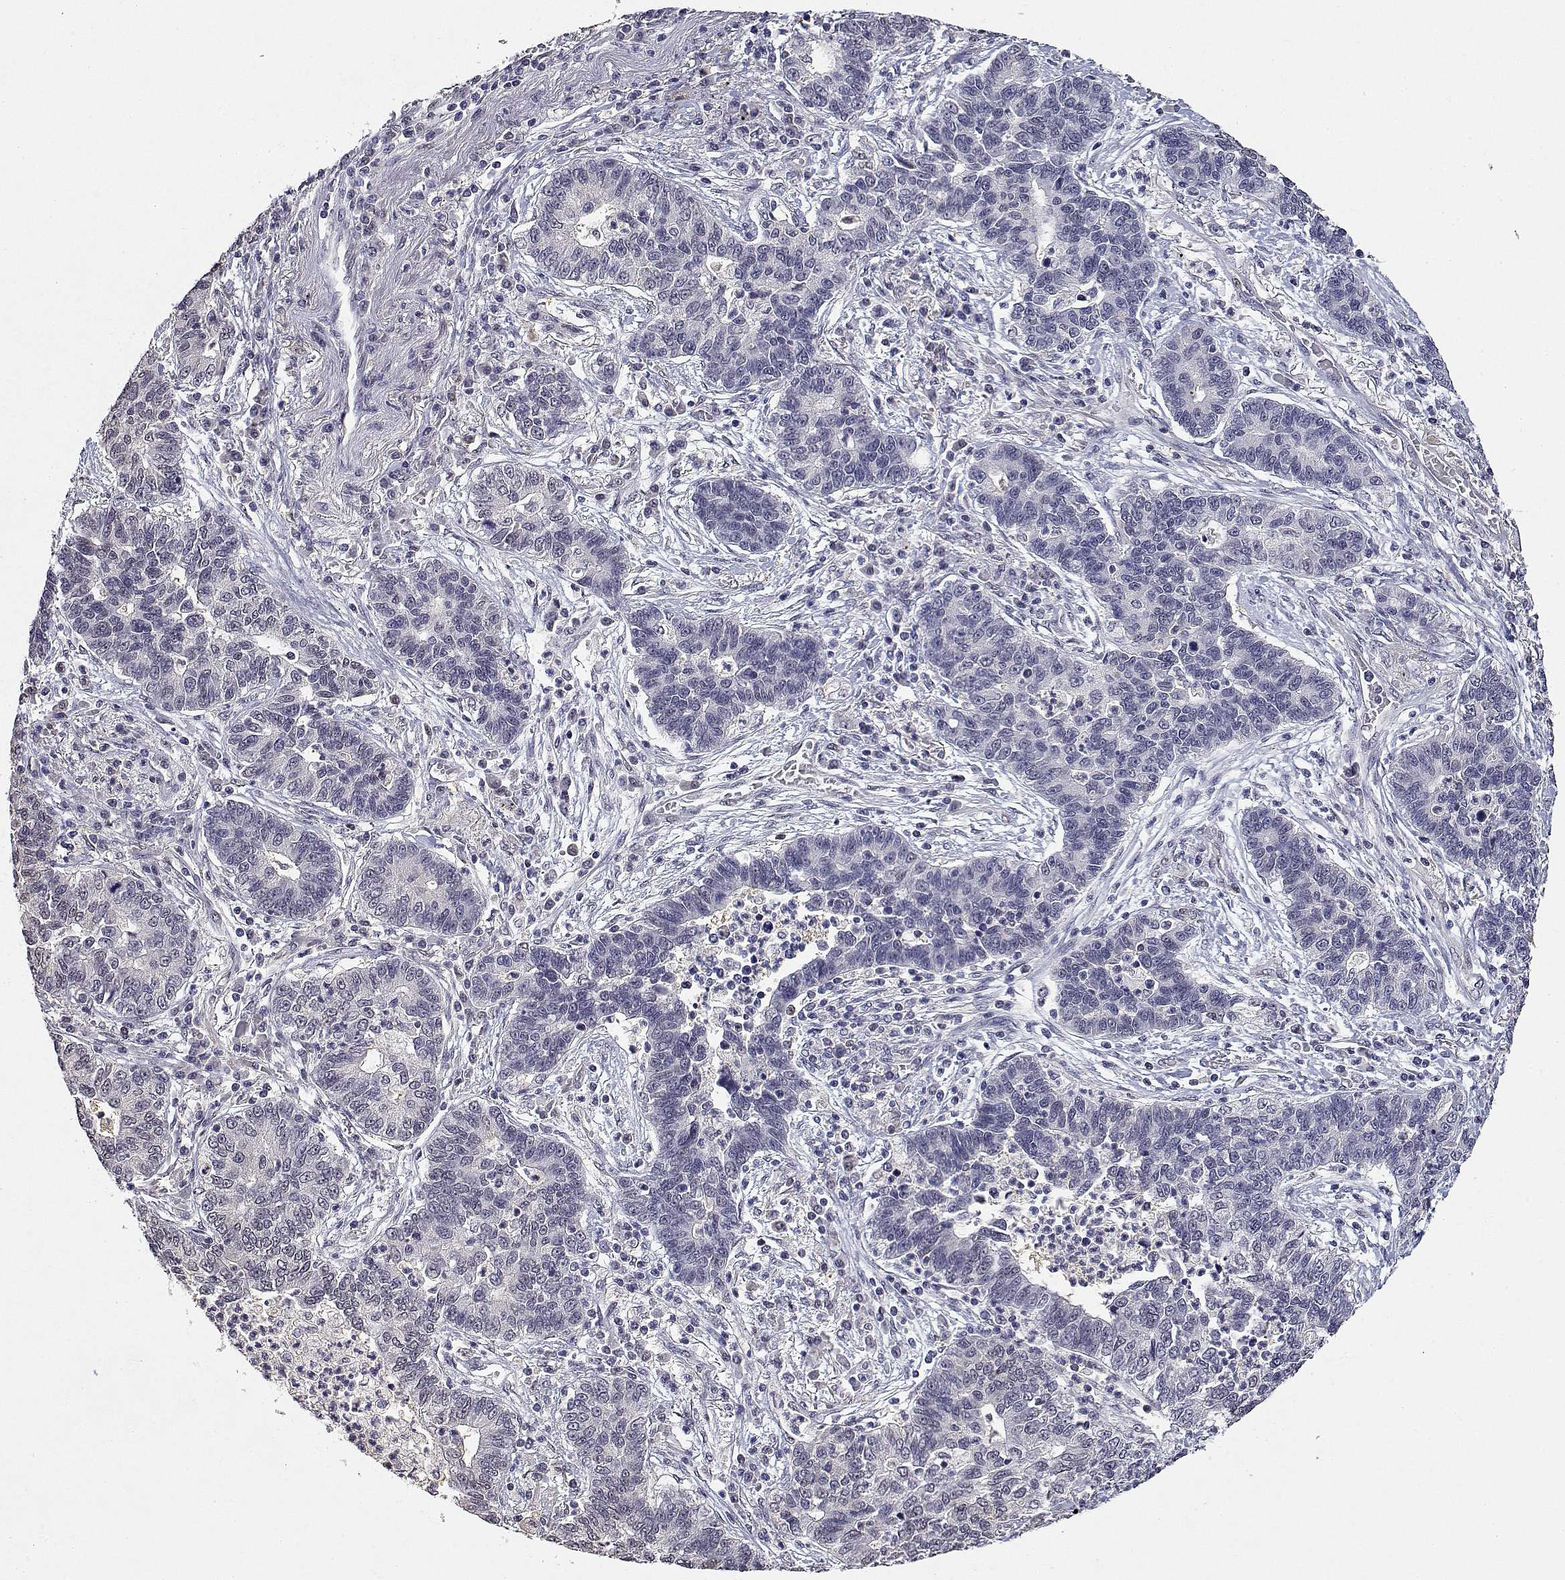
{"staining": {"intensity": "negative", "quantity": "none", "location": "none"}, "tissue": "lung cancer", "cell_type": "Tumor cells", "image_type": "cancer", "snomed": [{"axis": "morphology", "description": "Adenocarcinoma, NOS"}, {"axis": "topography", "description": "Lung"}], "caption": "Immunohistochemistry photomicrograph of neoplastic tissue: lung adenocarcinoma stained with DAB shows no significant protein positivity in tumor cells. (DAB (3,3'-diaminobenzidine) immunohistochemistry with hematoxylin counter stain).", "gene": "ADA", "patient": {"sex": "female", "age": 57}}